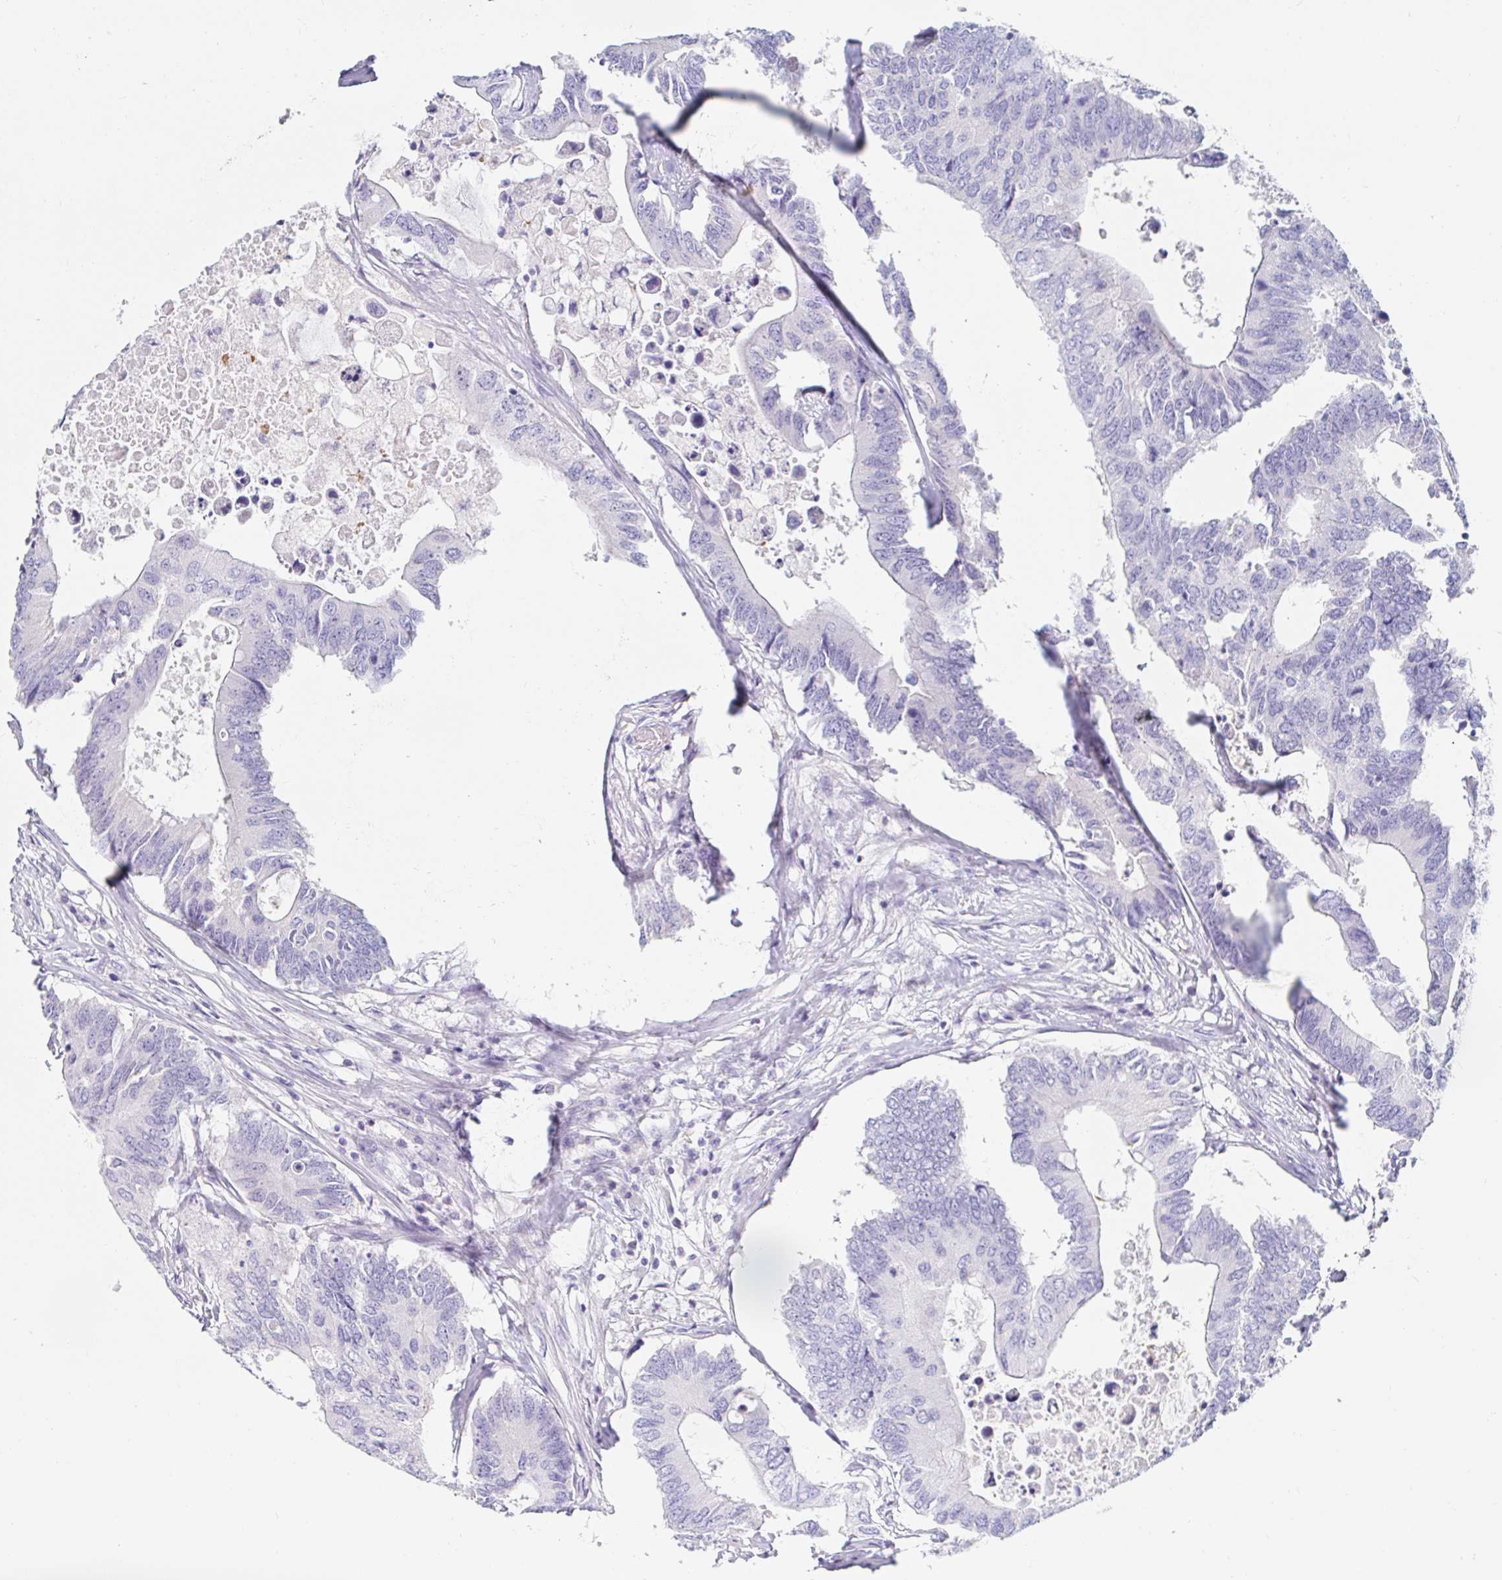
{"staining": {"intensity": "negative", "quantity": "none", "location": "none"}, "tissue": "colorectal cancer", "cell_type": "Tumor cells", "image_type": "cancer", "snomed": [{"axis": "morphology", "description": "Adenocarcinoma, NOS"}, {"axis": "topography", "description": "Colon"}], "caption": "Immunohistochemistry (IHC) micrograph of human colorectal cancer (adenocarcinoma) stained for a protein (brown), which demonstrates no expression in tumor cells.", "gene": "TEX44", "patient": {"sex": "male", "age": 71}}